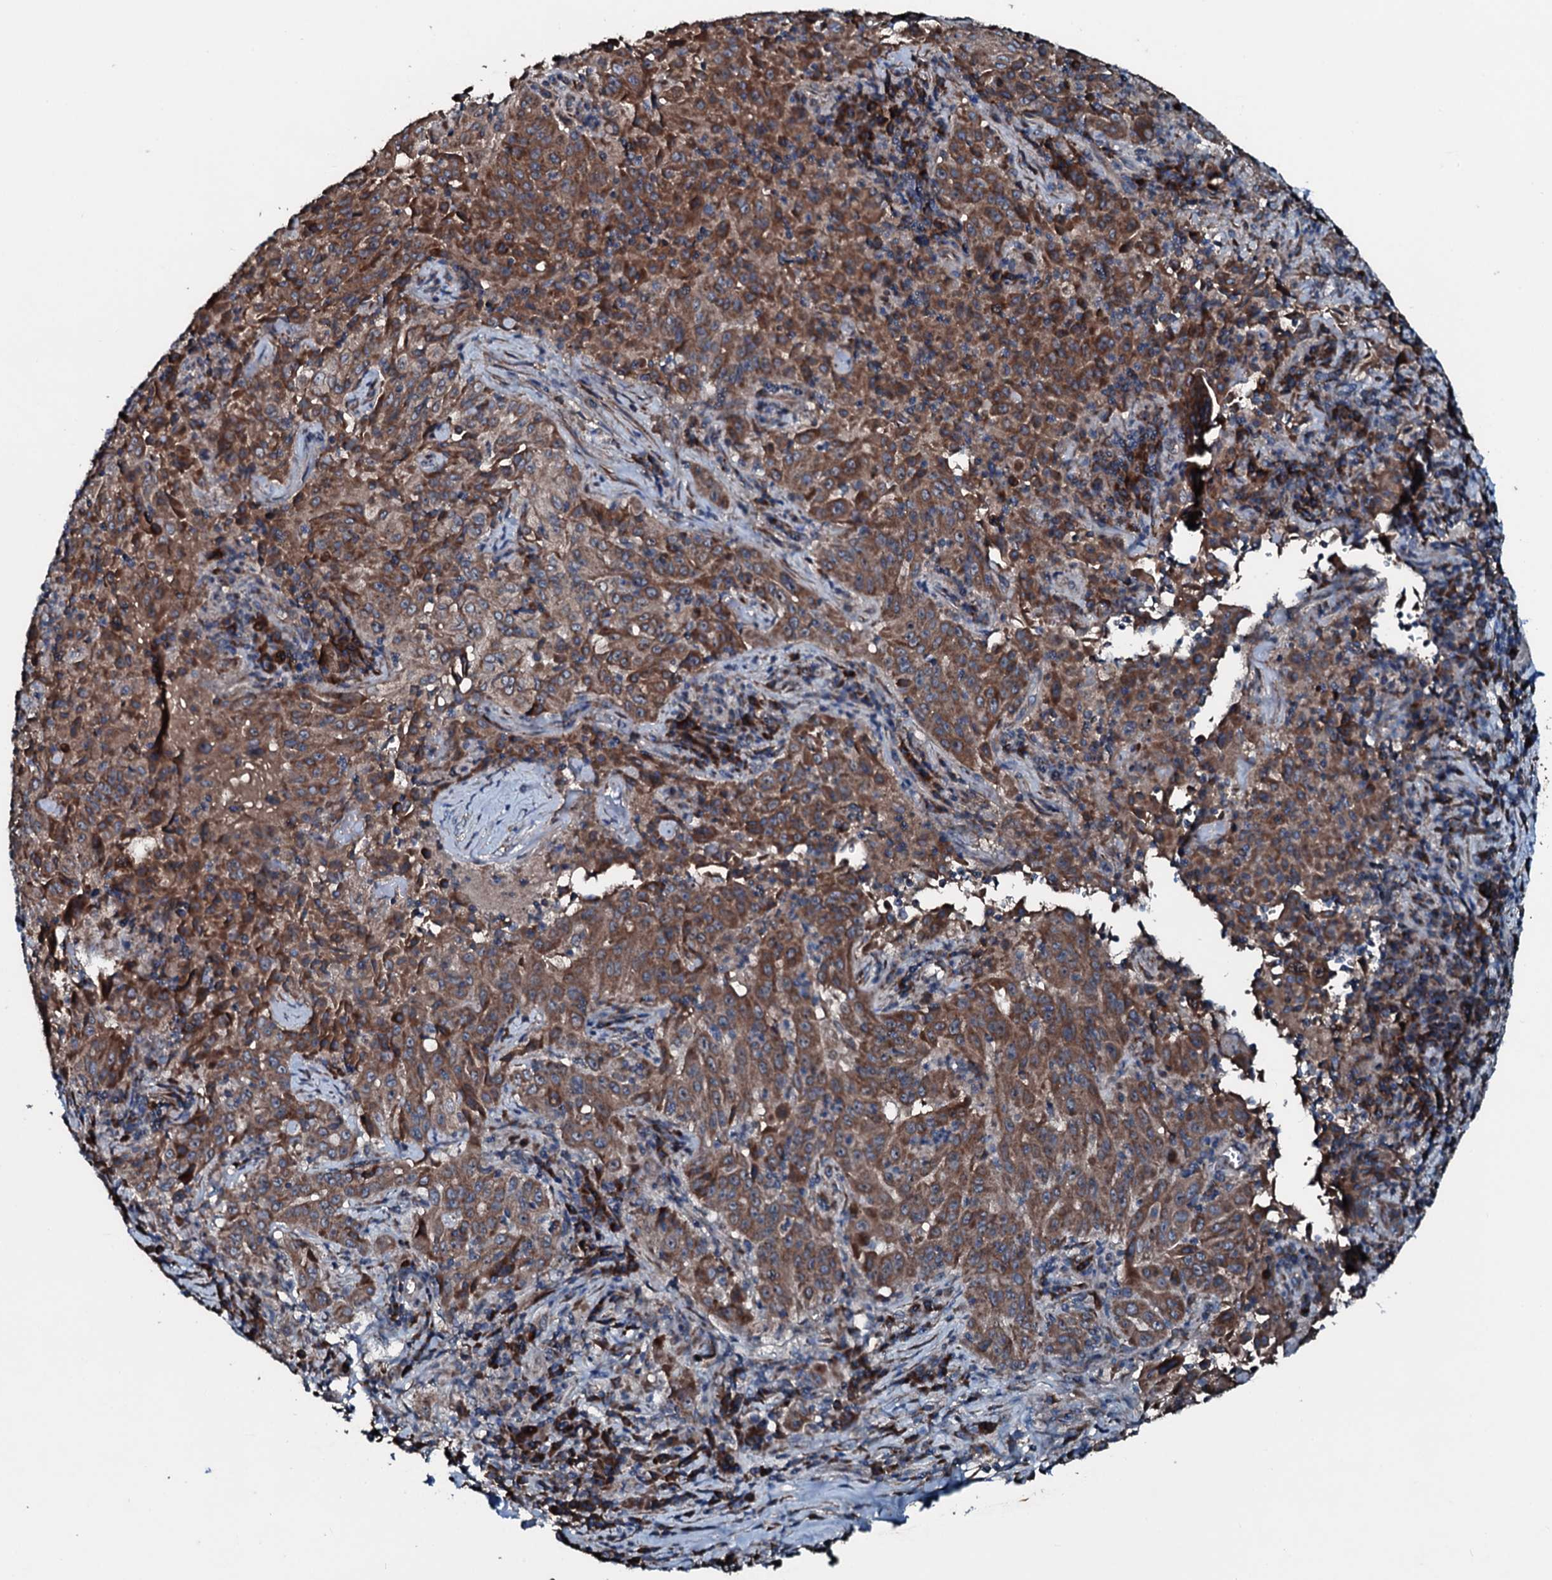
{"staining": {"intensity": "moderate", "quantity": ">75%", "location": "cytoplasmic/membranous"}, "tissue": "pancreatic cancer", "cell_type": "Tumor cells", "image_type": "cancer", "snomed": [{"axis": "morphology", "description": "Adenocarcinoma, NOS"}, {"axis": "topography", "description": "Pancreas"}], "caption": "A histopathology image of pancreatic cancer stained for a protein demonstrates moderate cytoplasmic/membranous brown staining in tumor cells.", "gene": "ACSS3", "patient": {"sex": "male", "age": 63}}